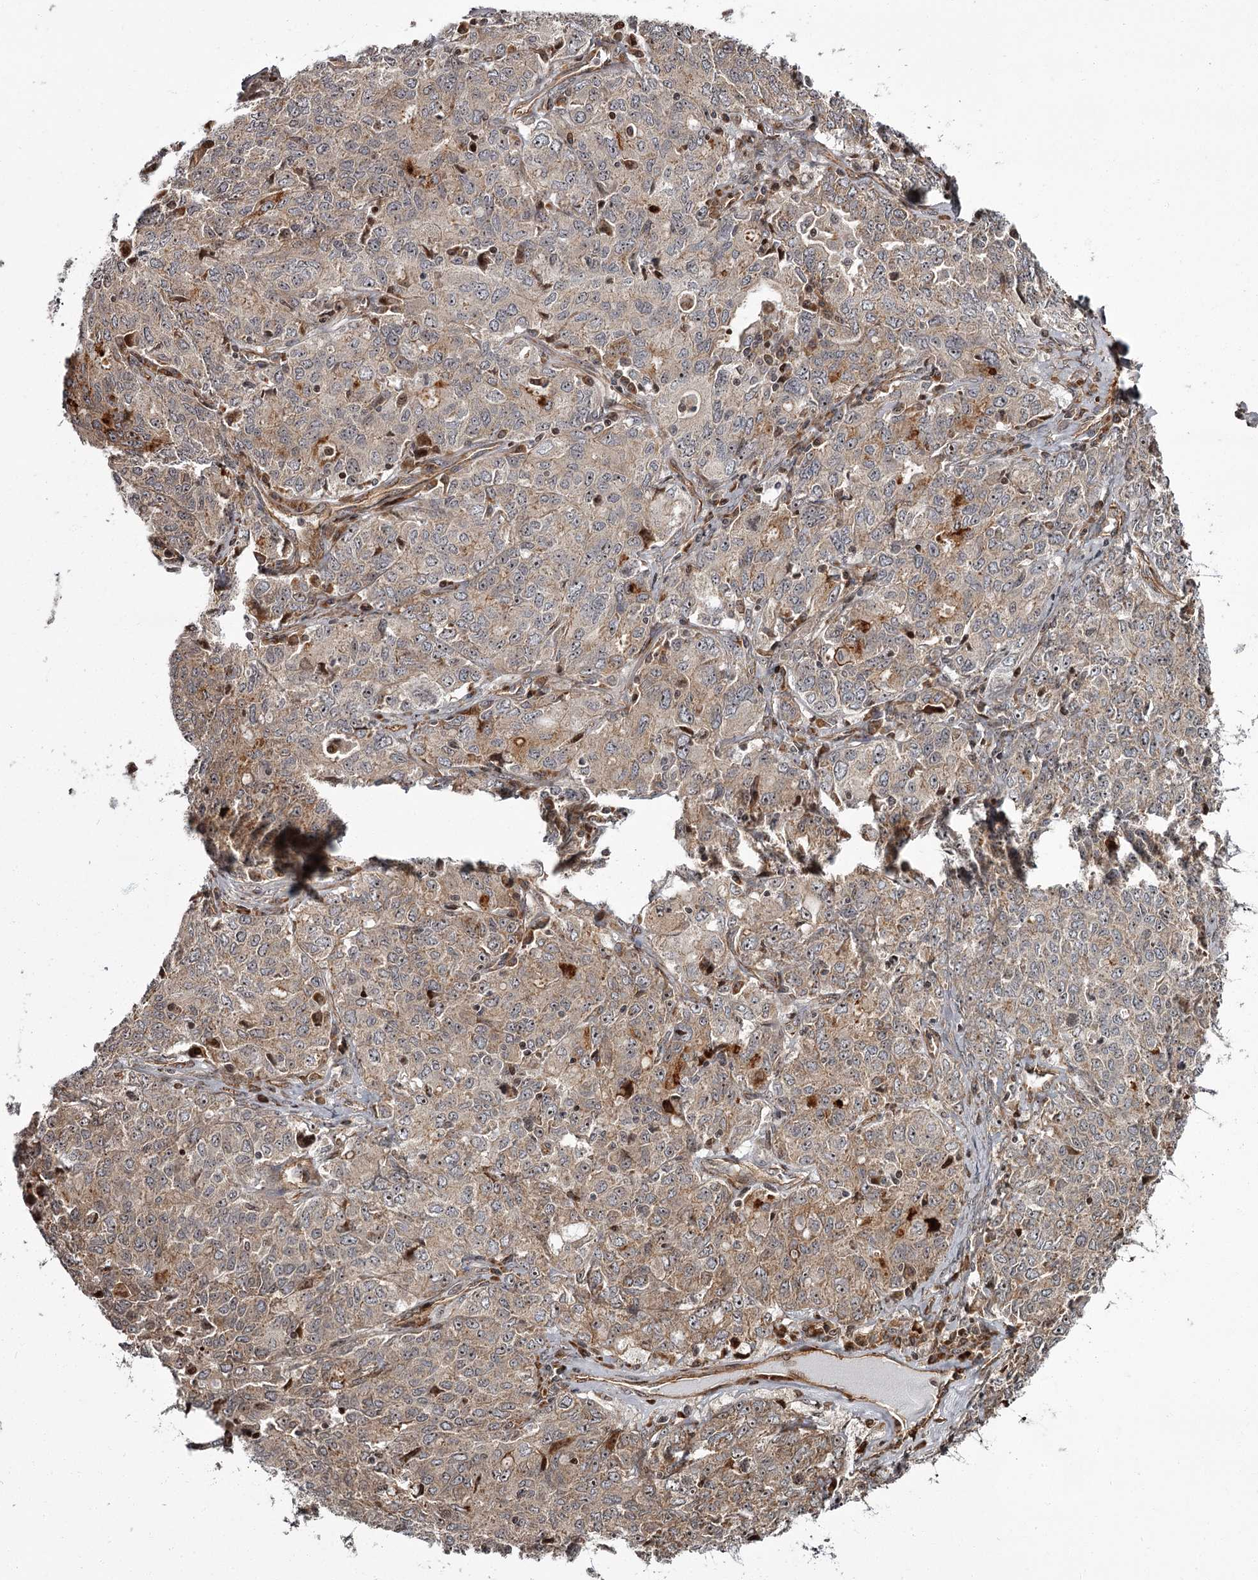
{"staining": {"intensity": "weak", "quantity": "<25%", "location": "cytoplasmic/membranous"}, "tissue": "ovarian cancer", "cell_type": "Tumor cells", "image_type": "cancer", "snomed": [{"axis": "morphology", "description": "Carcinoma, endometroid"}, {"axis": "topography", "description": "Ovary"}], "caption": "Micrograph shows no significant protein staining in tumor cells of ovarian endometroid carcinoma.", "gene": "THAP9", "patient": {"sex": "female", "age": 62}}